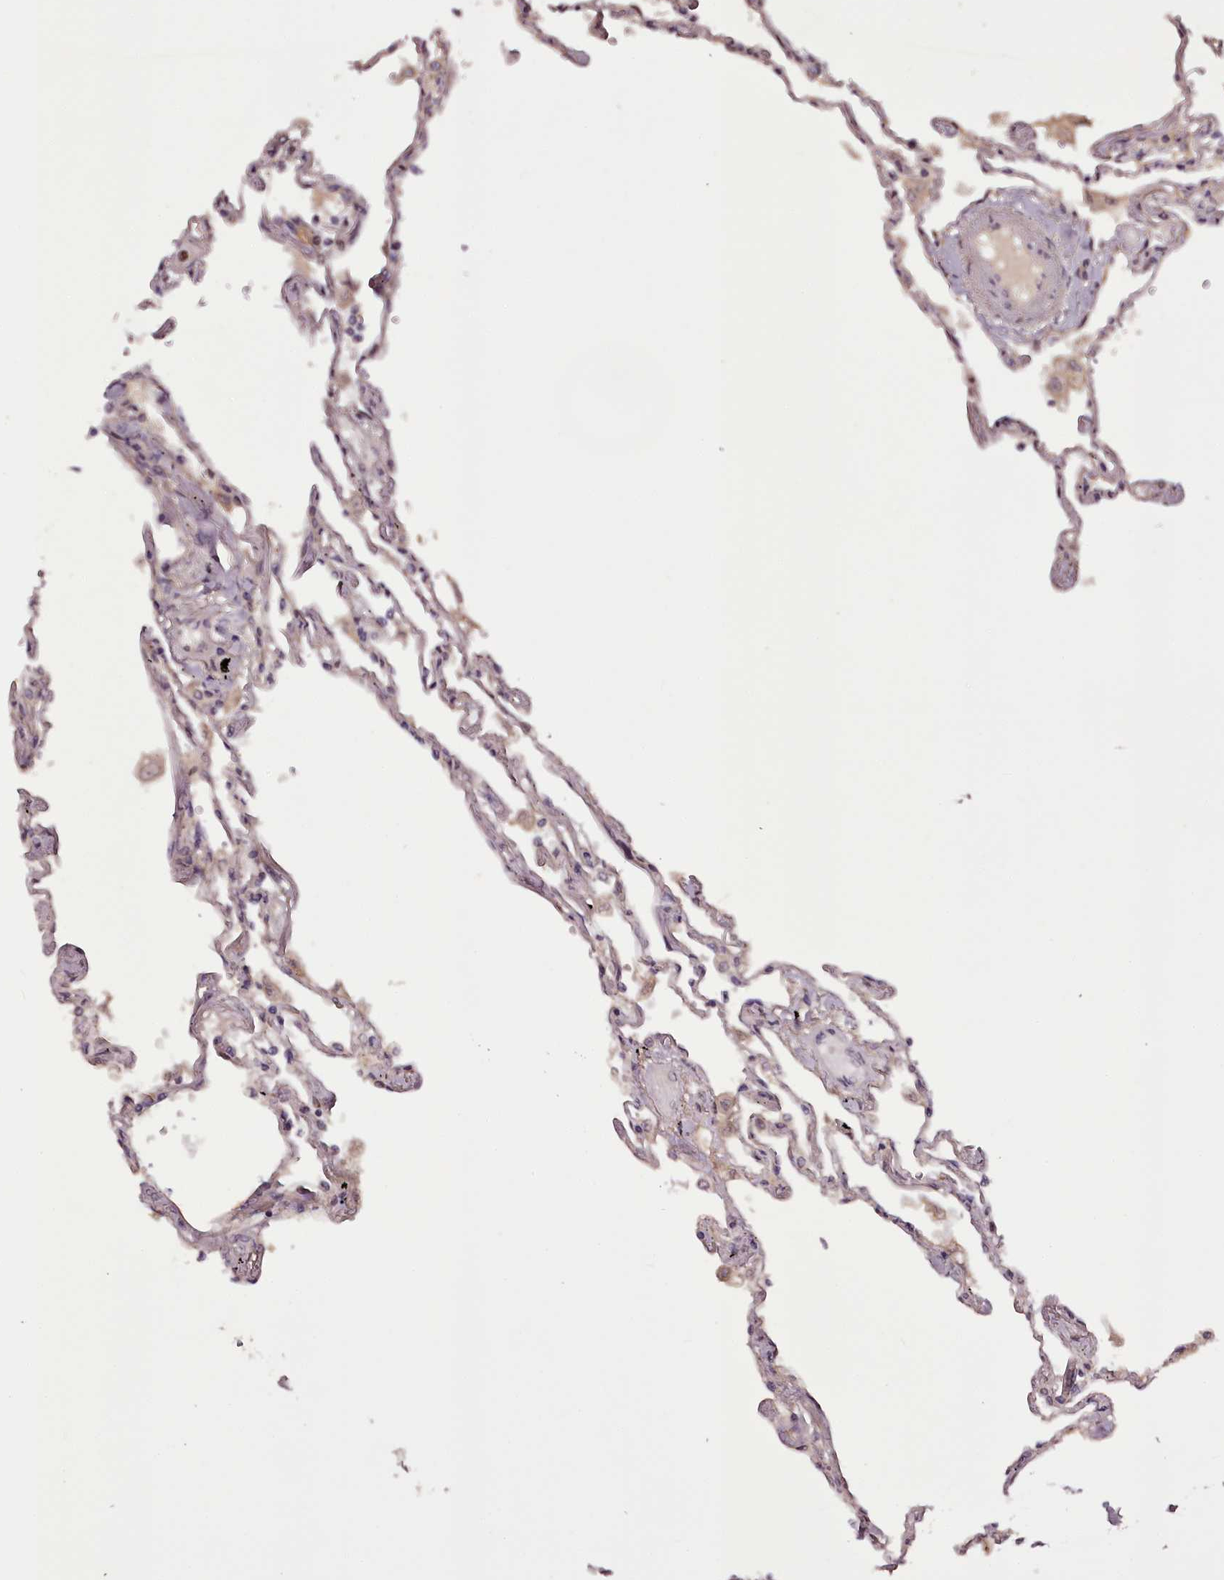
{"staining": {"intensity": "moderate", "quantity": "25%-75%", "location": "cytoplasmic/membranous,nuclear"}, "tissue": "lung", "cell_type": "Alveolar cells", "image_type": "normal", "snomed": [{"axis": "morphology", "description": "Normal tissue, NOS"}, {"axis": "topography", "description": "Lung"}], "caption": "The image demonstrates staining of benign lung, revealing moderate cytoplasmic/membranous,nuclear protein positivity (brown color) within alveolar cells. Using DAB (3,3'-diaminobenzidine) (brown) and hematoxylin (blue) stains, captured at high magnification using brightfield microscopy.", "gene": "MAML3", "patient": {"sex": "female", "age": 67}}